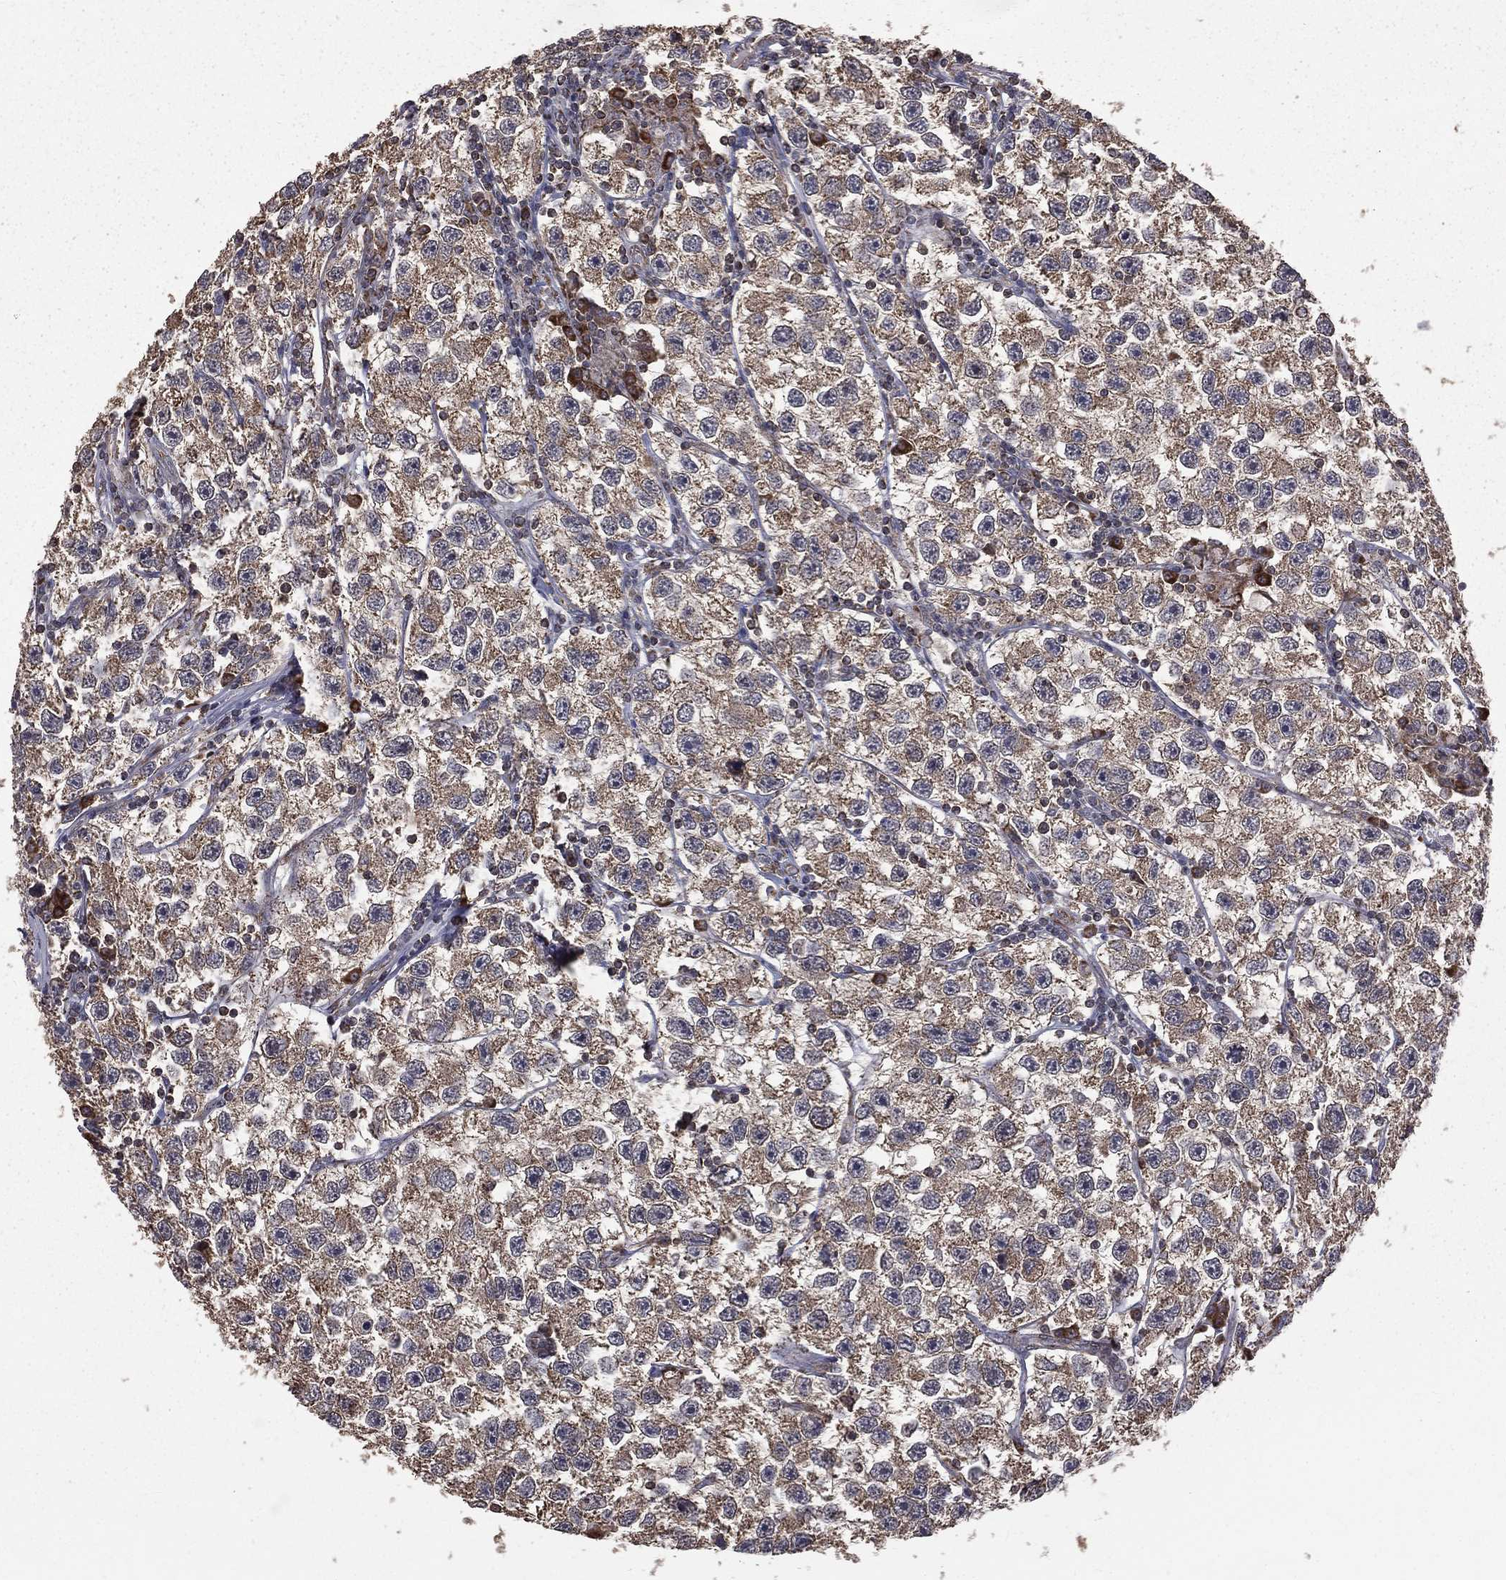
{"staining": {"intensity": "moderate", "quantity": ">75%", "location": "cytoplasmic/membranous"}, "tissue": "testis cancer", "cell_type": "Tumor cells", "image_type": "cancer", "snomed": [{"axis": "morphology", "description": "Seminoma, NOS"}, {"axis": "topography", "description": "Testis"}], "caption": "Protein expression by immunohistochemistry (IHC) exhibits moderate cytoplasmic/membranous staining in approximately >75% of tumor cells in testis cancer (seminoma).", "gene": "OLFML1", "patient": {"sex": "male", "age": 26}}